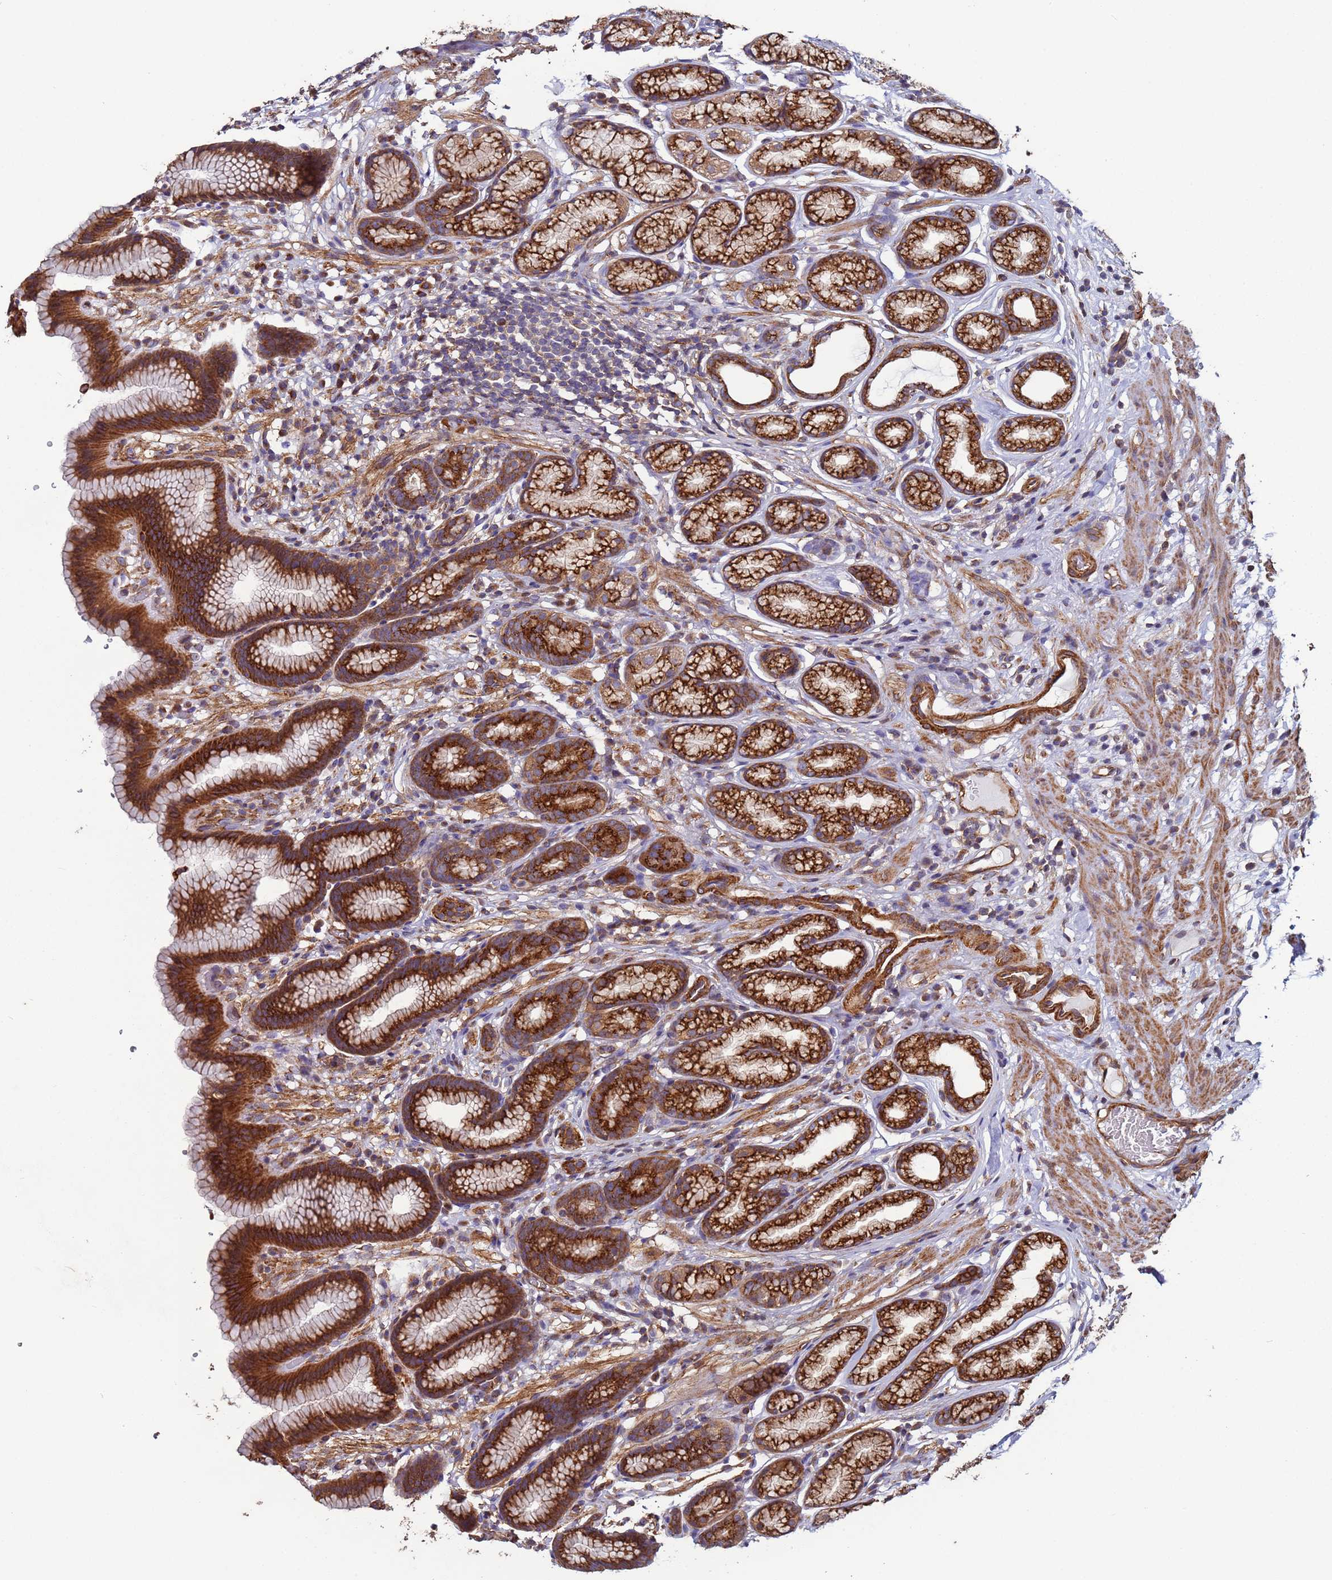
{"staining": {"intensity": "strong", "quantity": ">75%", "location": "cytoplasmic/membranous"}, "tissue": "stomach", "cell_type": "Glandular cells", "image_type": "normal", "snomed": [{"axis": "morphology", "description": "Normal tissue, NOS"}, {"axis": "topography", "description": "Stomach"}], "caption": "Stomach stained for a protein (brown) shows strong cytoplasmic/membranous positive positivity in about >75% of glandular cells.", "gene": "ZBTB39", "patient": {"sex": "male", "age": 42}}